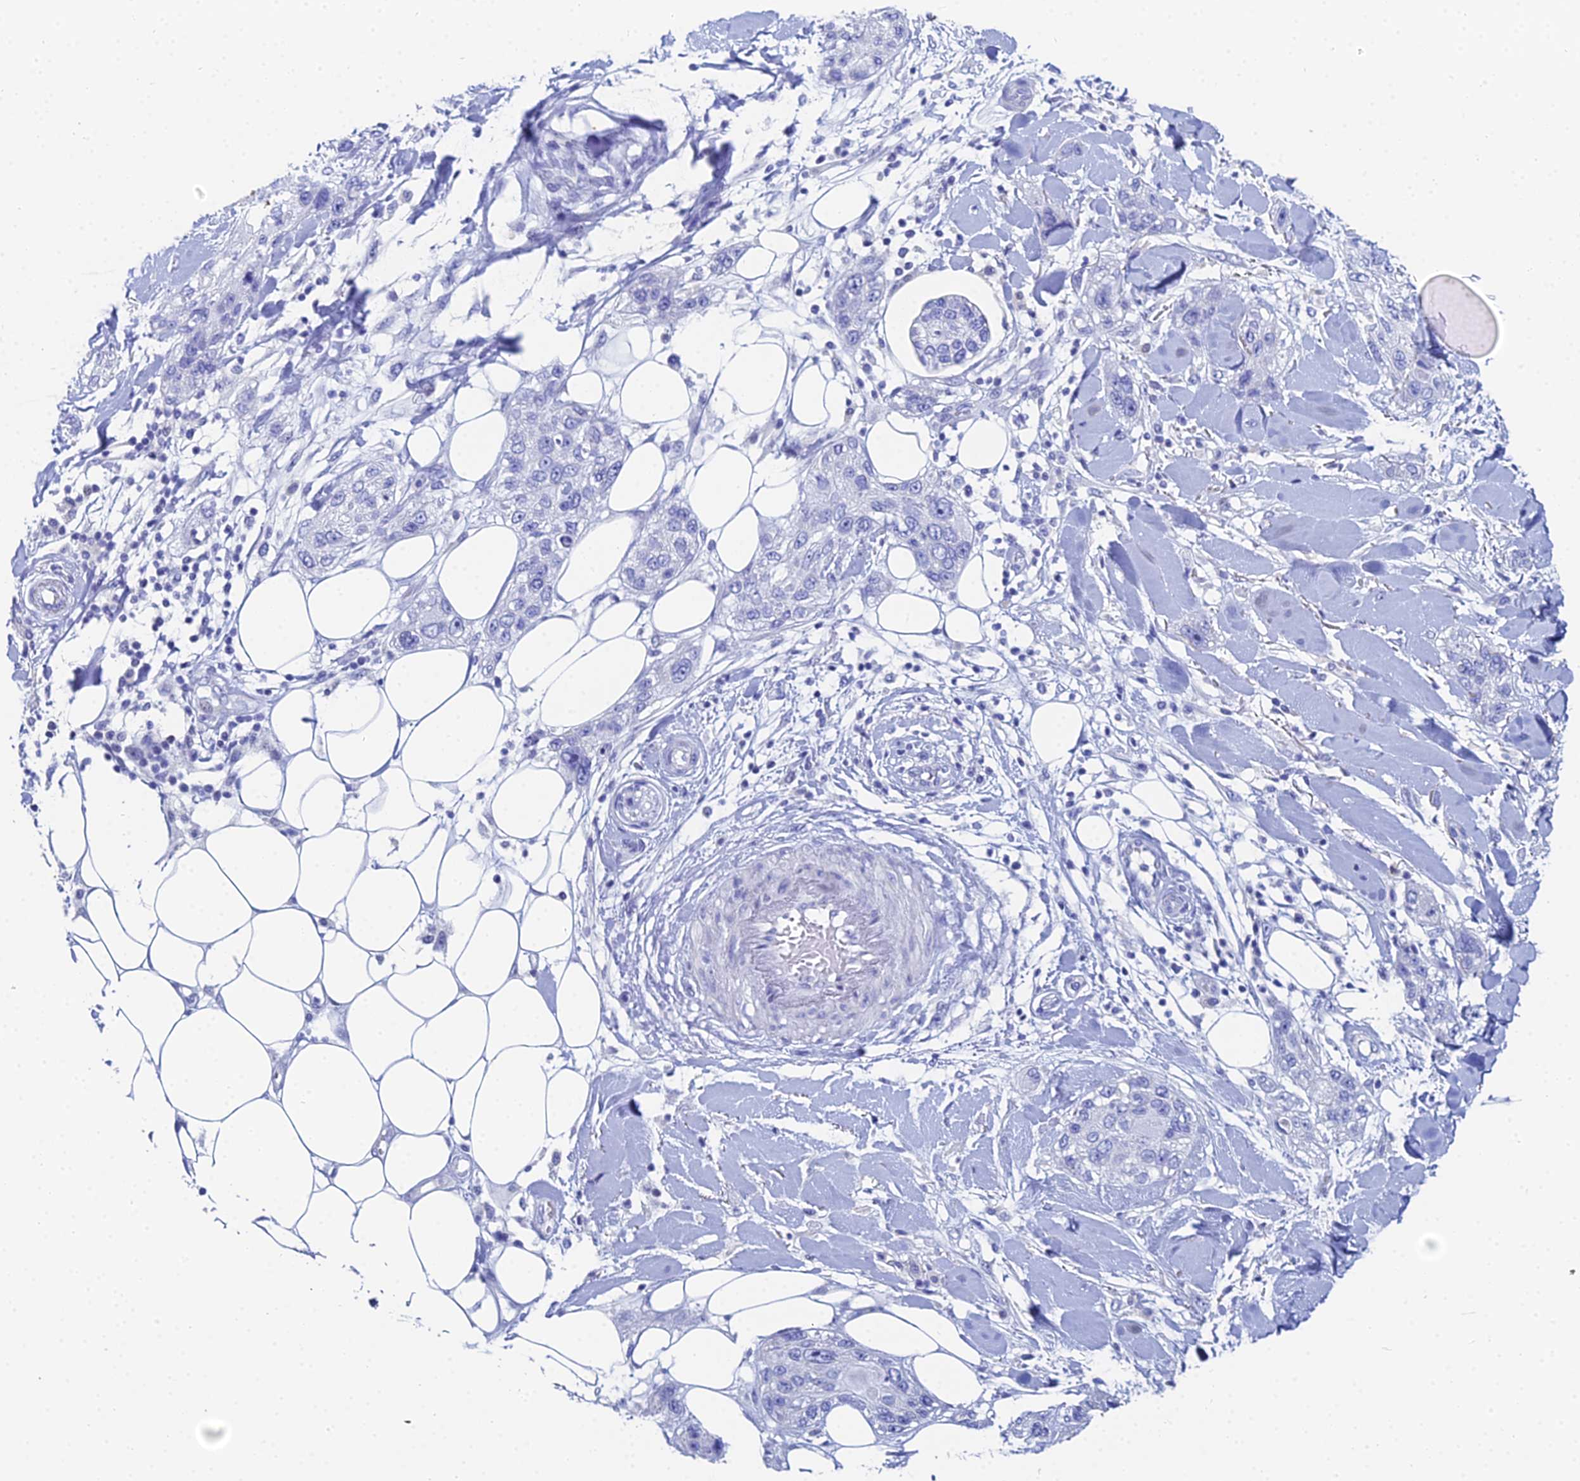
{"staining": {"intensity": "negative", "quantity": "none", "location": "none"}, "tissue": "skin cancer", "cell_type": "Tumor cells", "image_type": "cancer", "snomed": [{"axis": "morphology", "description": "Normal tissue, NOS"}, {"axis": "morphology", "description": "Squamous cell carcinoma, NOS"}, {"axis": "topography", "description": "Skin"}], "caption": "A micrograph of skin cancer (squamous cell carcinoma) stained for a protein displays no brown staining in tumor cells.", "gene": "OCM", "patient": {"sex": "male", "age": 72}}